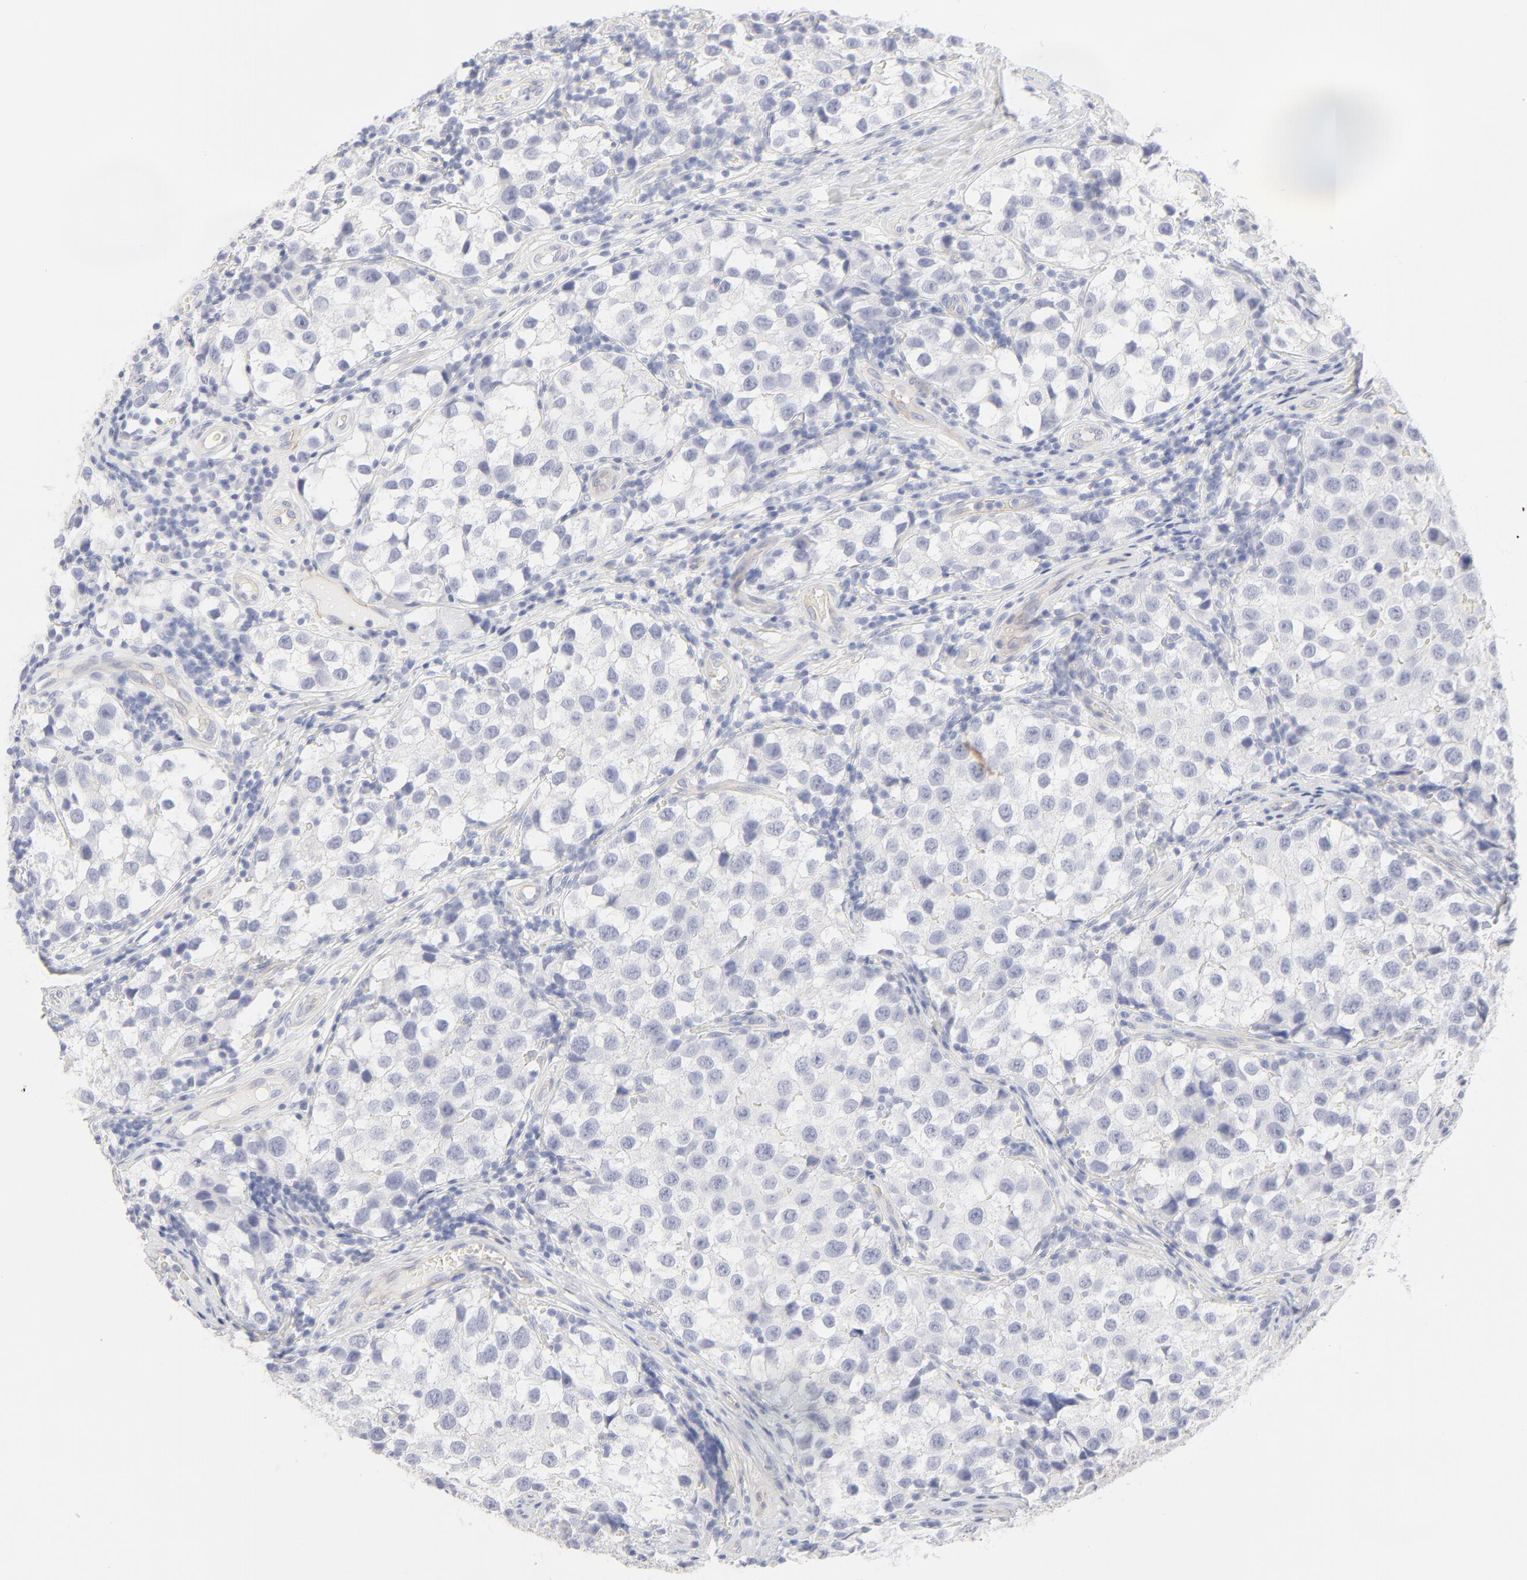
{"staining": {"intensity": "negative", "quantity": "none", "location": "none"}, "tissue": "testis cancer", "cell_type": "Tumor cells", "image_type": "cancer", "snomed": [{"axis": "morphology", "description": "Seminoma, NOS"}, {"axis": "topography", "description": "Testis"}], "caption": "Protein analysis of testis cancer demonstrates no significant staining in tumor cells. (Immunohistochemistry (ihc), brightfield microscopy, high magnification).", "gene": "ITGA5", "patient": {"sex": "male", "age": 39}}